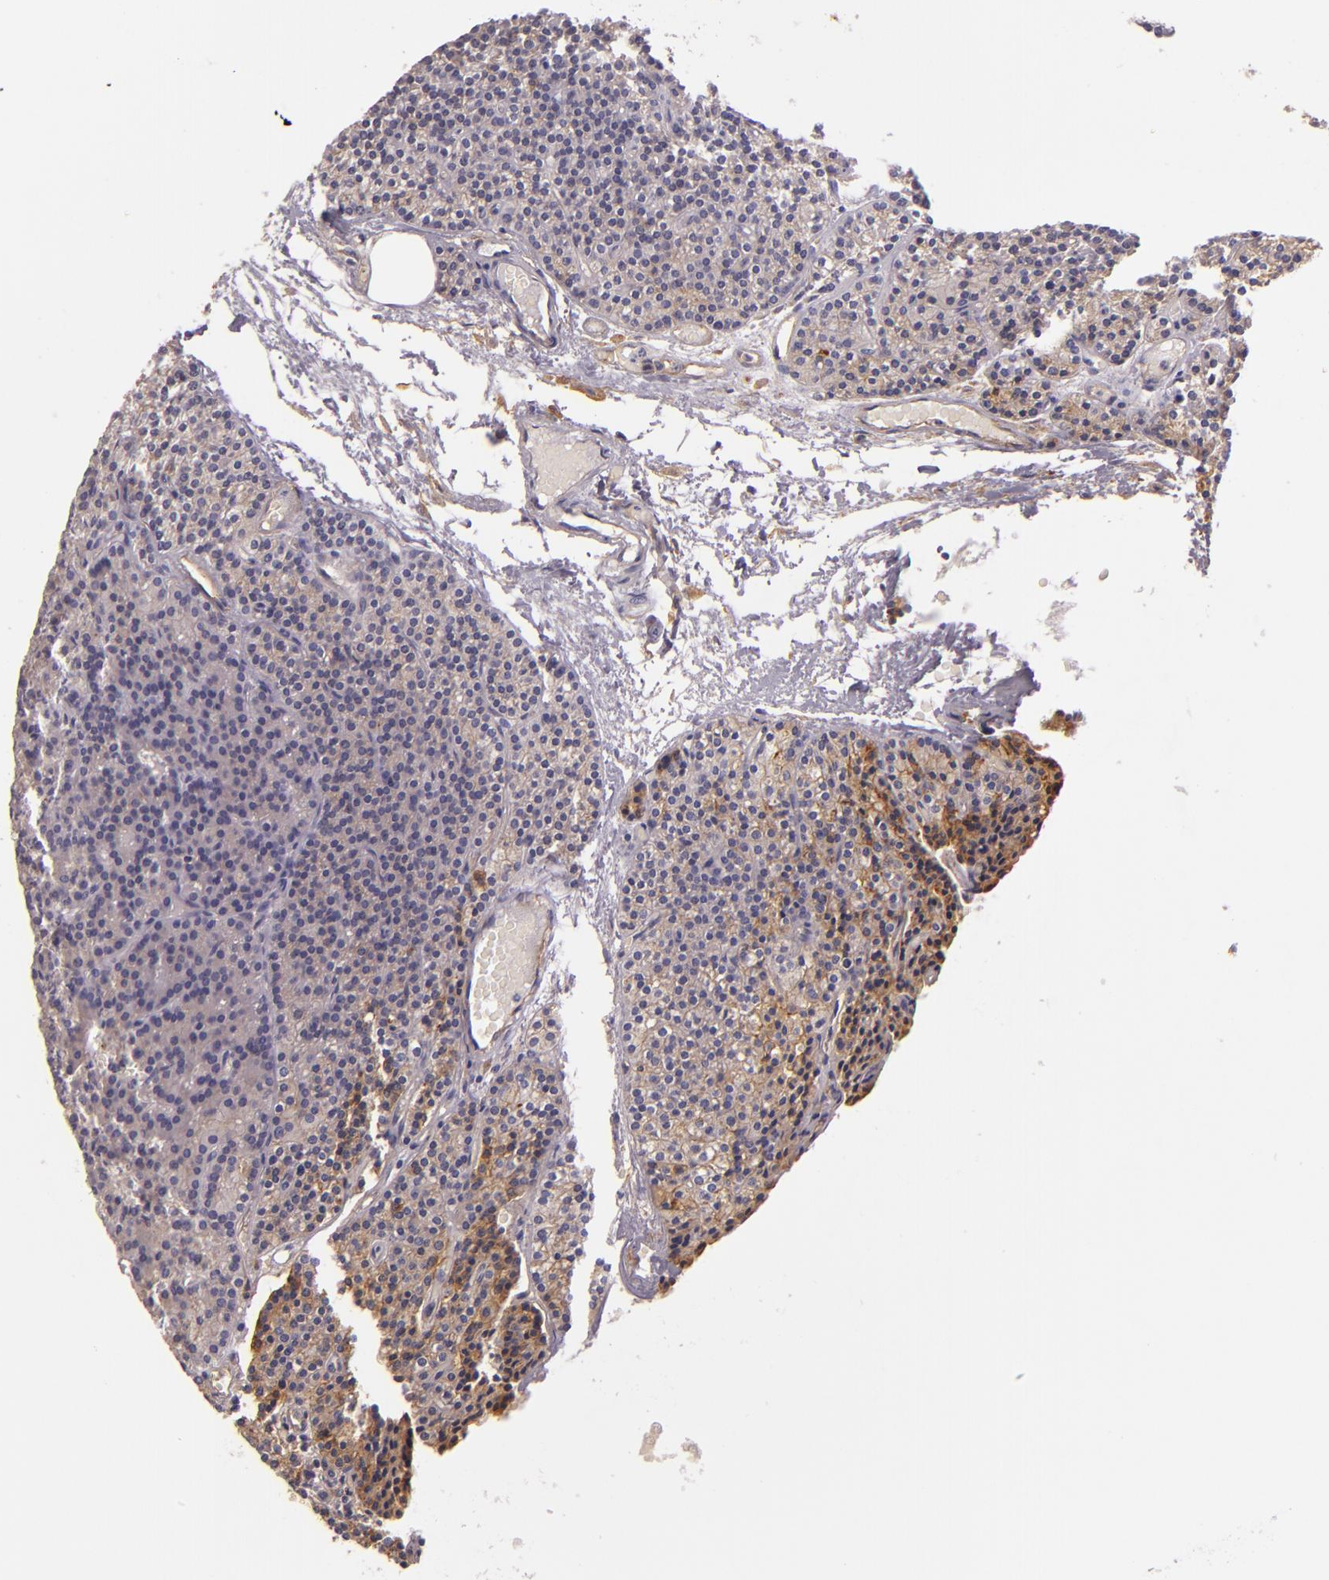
{"staining": {"intensity": "moderate", "quantity": "25%-75%", "location": "cytoplasmic/membranous"}, "tissue": "parathyroid gland", "cell_type": "Glandular cells", "image_type": "normal", "snomed": [{"axis": "morphology", "description": "Normal tissue, NOS"}, {"axis": "topography", "description": "Parathyroid gland"}], "caption": "Protein positivity by IHC displays moderate cytoplasmic/membranous staining in approximately 25%-75% of glandular cells in normal parathyroid gland. (brown staining indicates protein expression, while blue staining denotes nuclei).", "gene": "CTSF", "patient": {"sex": "male", "age": 57}}